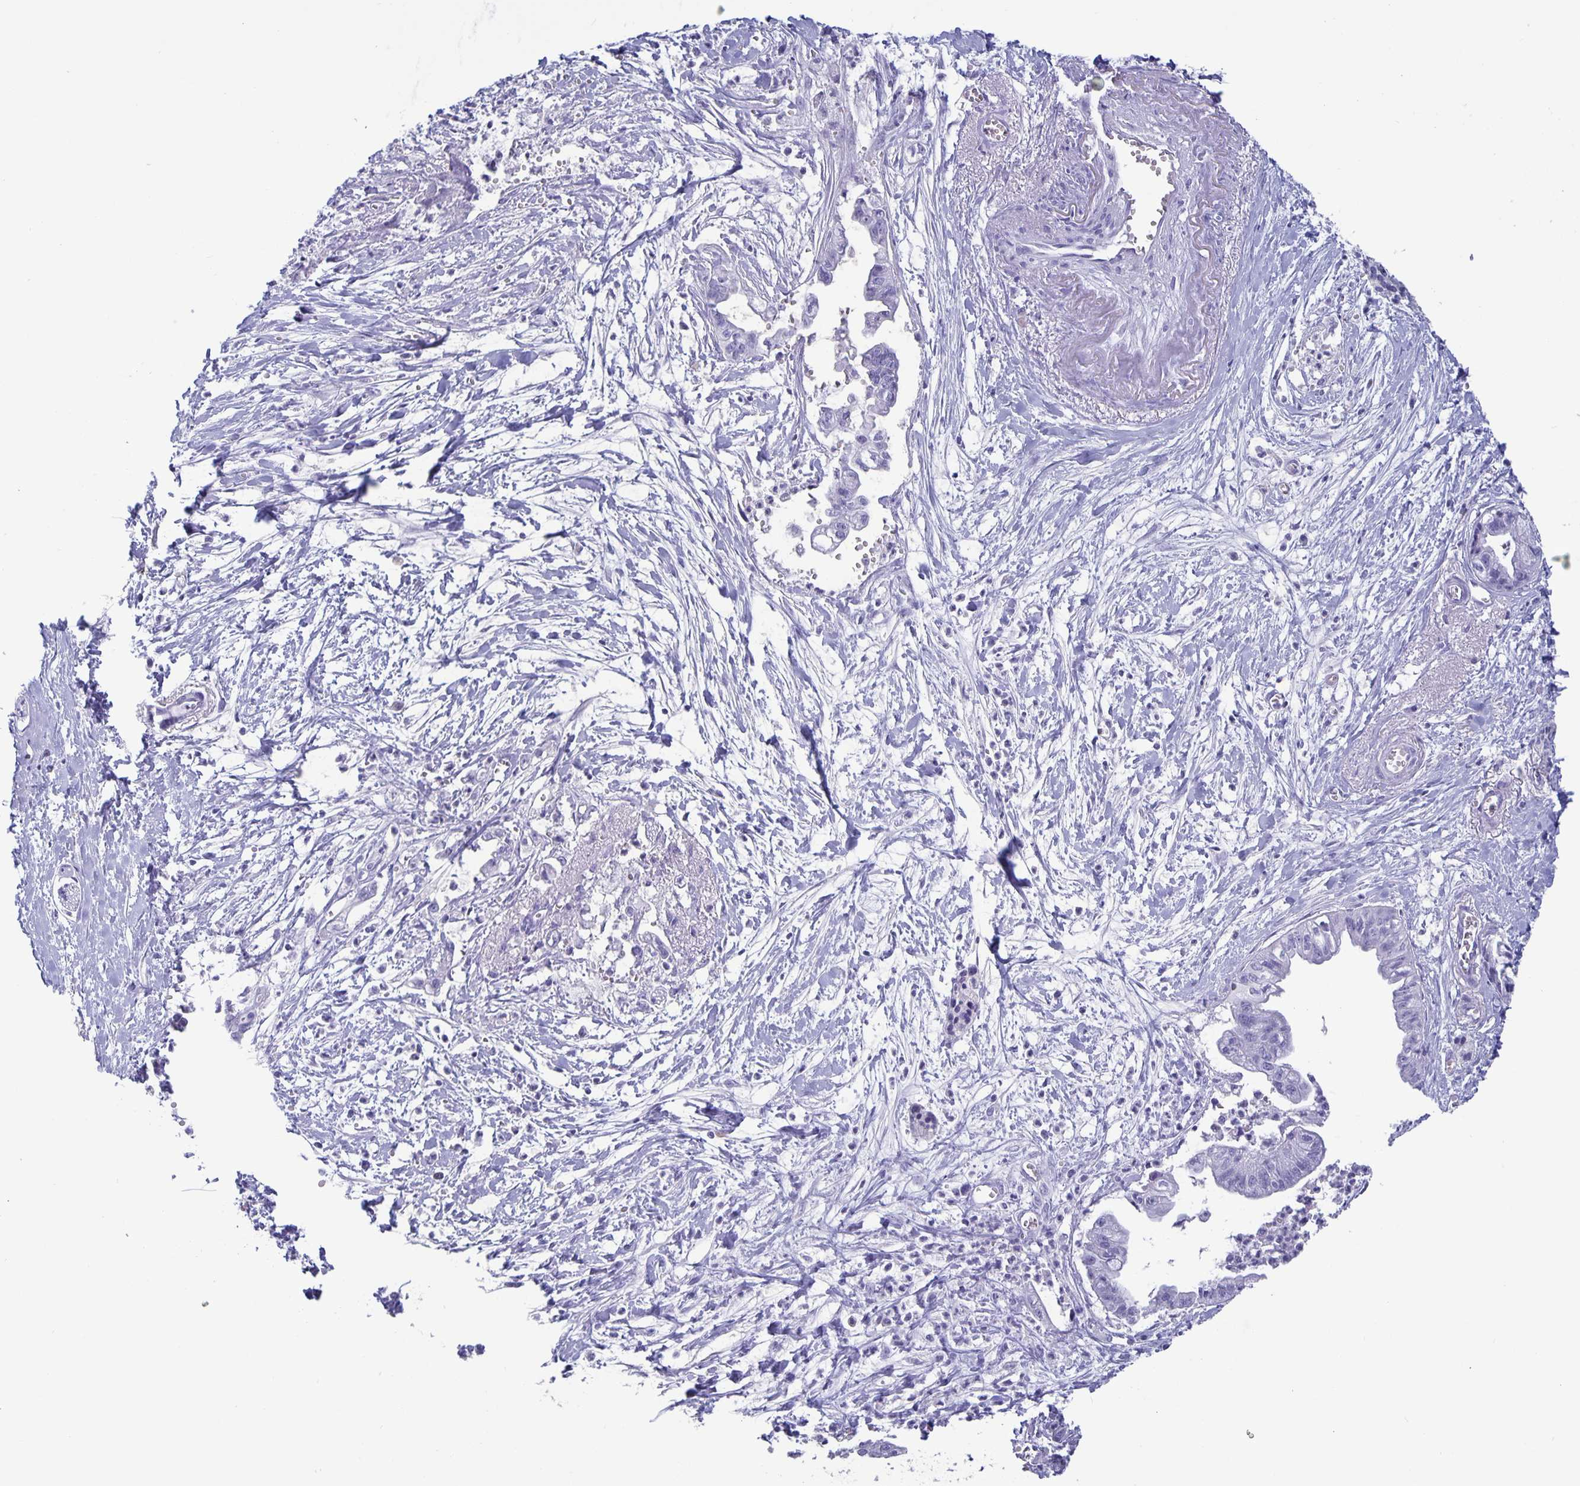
{"staining": {"intensity": "negative", "quantity": "none", "location": "none"}, "tissue": "pancreatic cancer", "cell_type": "Tumor cells", "image_type": "cancer", "snomed": [{"axis": "morphology", "description": "Adenocarcinoma, NOS"}, {"axis": "topography", "description": "Pancreas"}], "caption": "There is no significant staining in tumor cells of pancreatic adenocarcinoma.", "gene": "BPIFA3", "patient": {"sex": "male", "age": 71}}